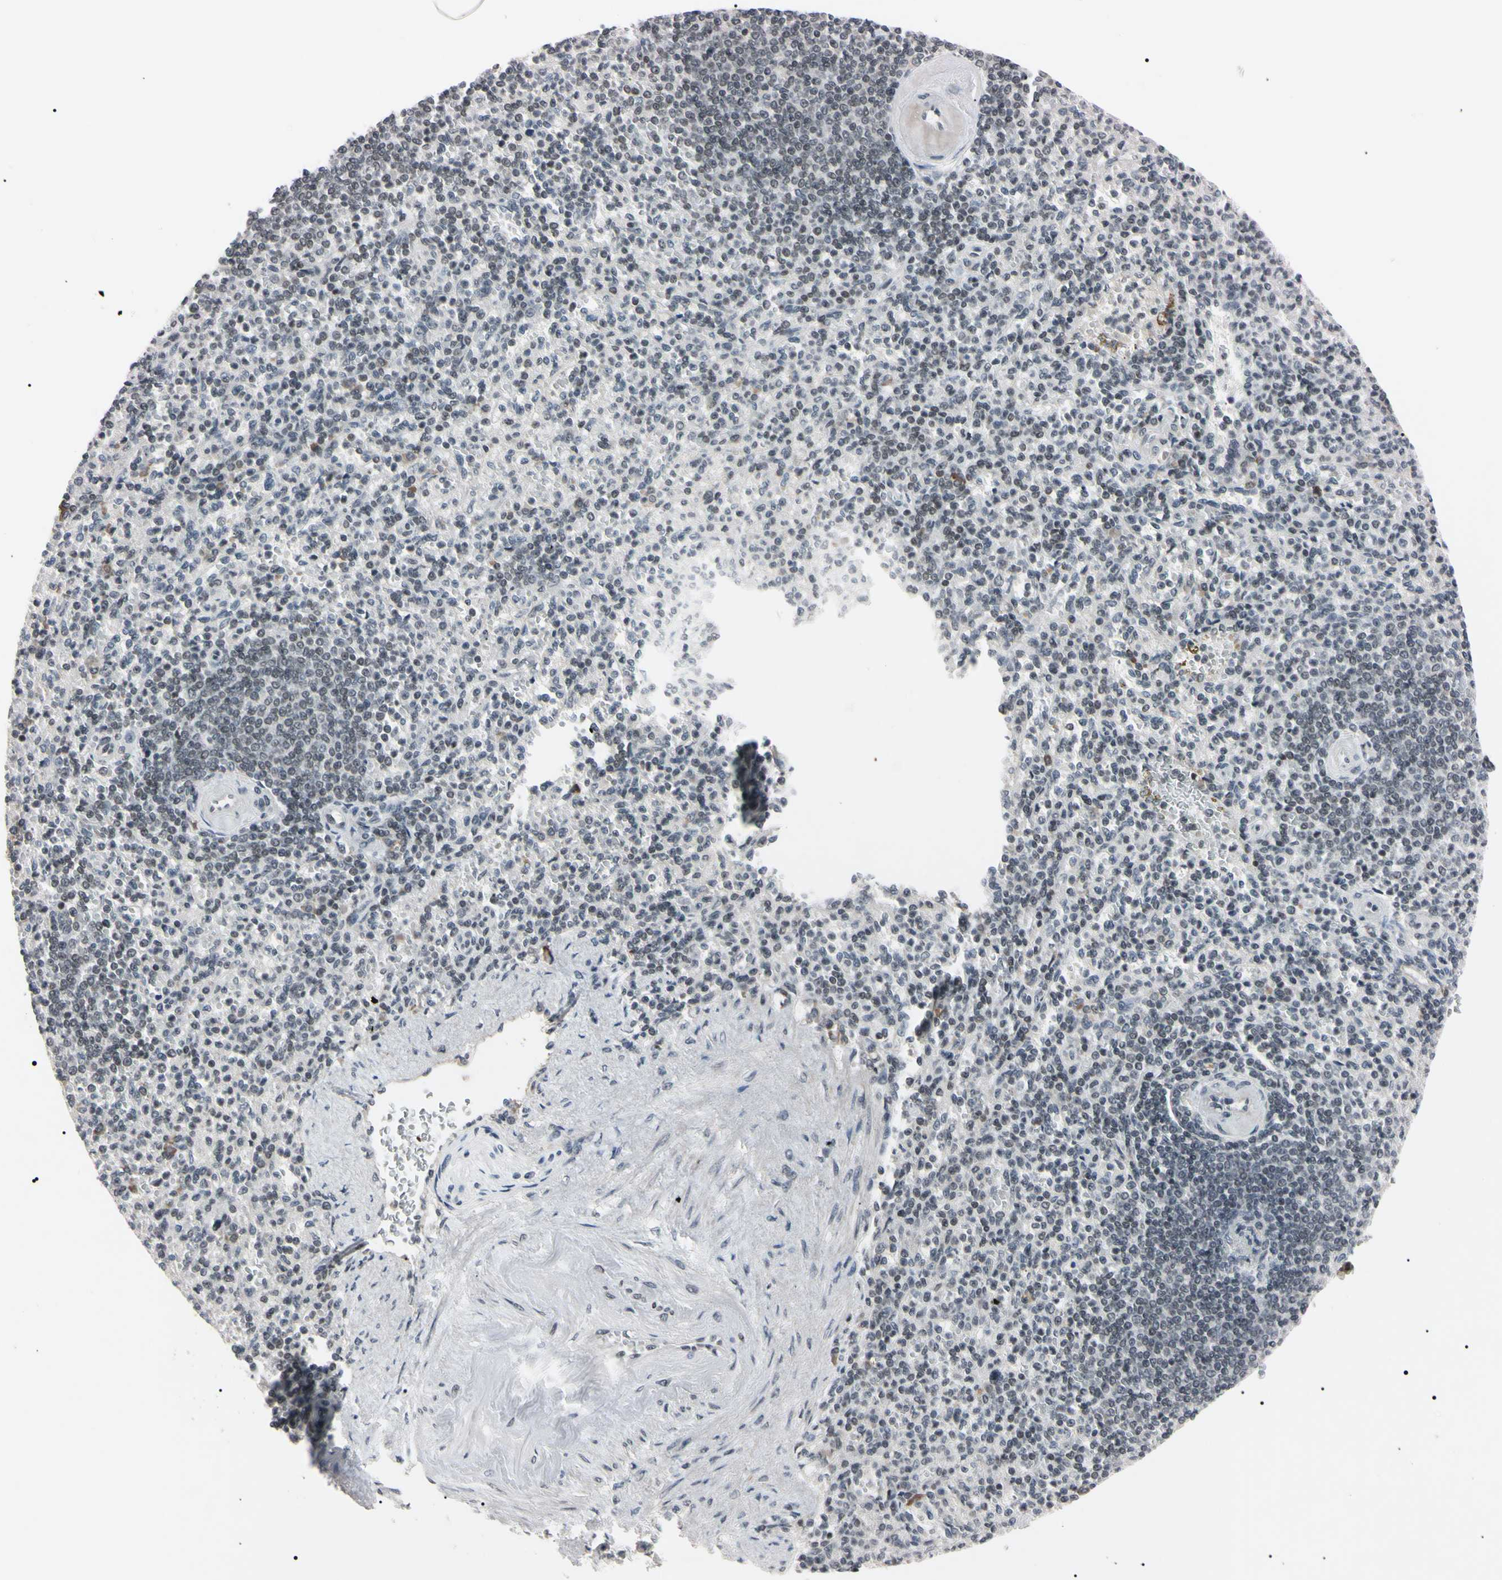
{"staining": {"intensity": "moderate", "quantity": "25%-75%", "location": "nuclear"}, "tissue": "spleen", "cell_type": "Cells in red pulp", "image_type": "normal", "snomed": [{"axis": "morphology", "description": "Normal tissue, NOS"}, {"axis": "topography", "description": "Spleen"}], "caption": "The image displays a brown stain indicating the presence of a protein in the nuclear of cells in red pulp in spleen. Using DAB (3,3'-diaminobenzidine) (brown) and hematoxylin (blue) stains, captured at high magnification using brightfield microscopy.", "gene": "YY1", "patient": {"sex": "female", "age": 74}}